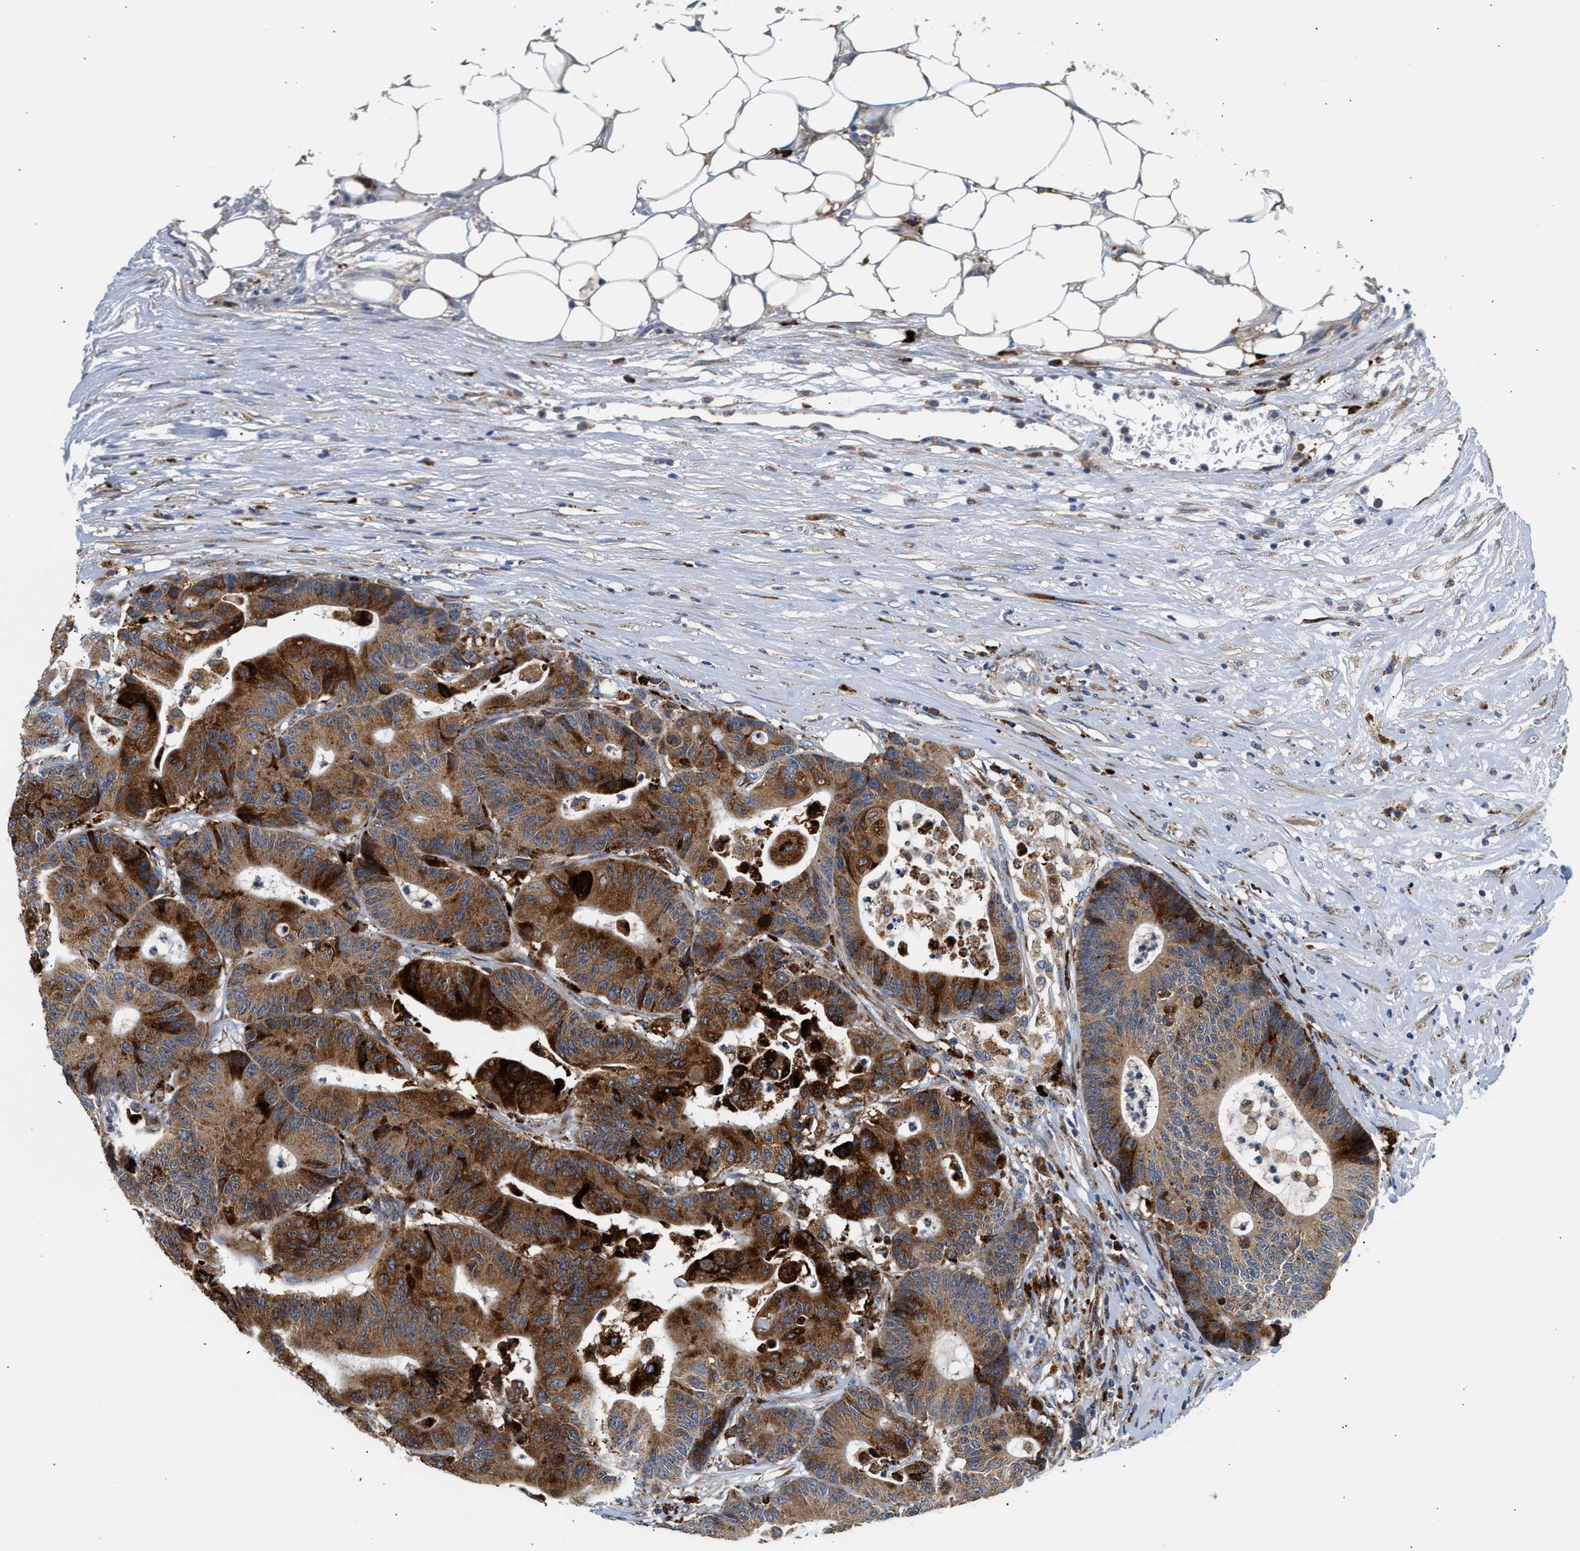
{"staining": {"intensity": "strong", "quantity": ">75%", "location": "cytoplasmic/membranous"}, "tissue": "colorectal cancer", "cell_type": "Tumor cells", "image_type": "cancer", "snomed": [{"axis": "morphology", "description": "Adenocarcinoma, NOS"}, {"axis": "topography", "description": "Colon"}], "caption": "Brown immunohistochemical staining in human adenocarcinoma (colorectal) displays strong cytoplasmic/membranous positivity in about >75% of tumor cells.", "gene": "AMZ1", "patient": {"sex": "female", "age": 84}}